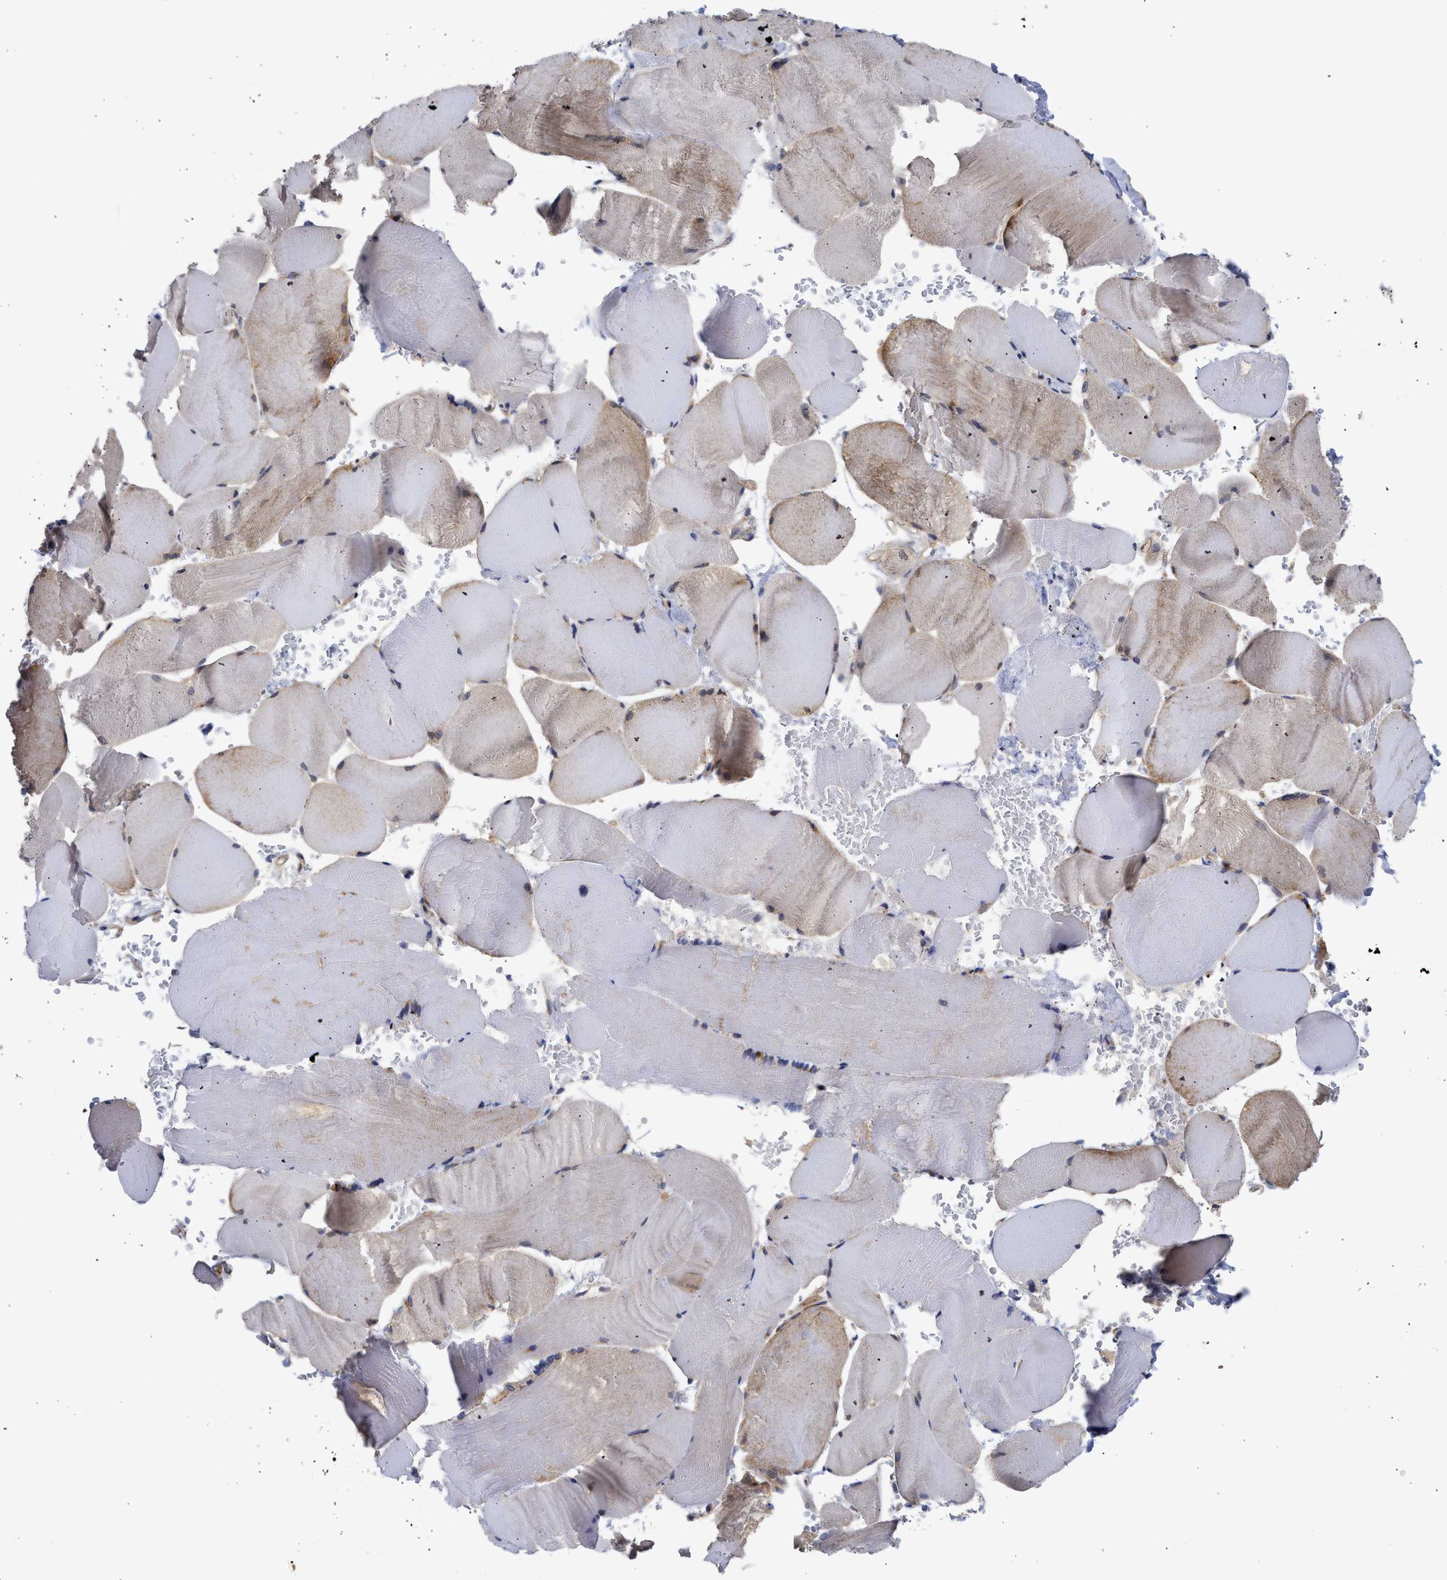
{"staining": {"intensity": "weak", "quantity": "25%-75%", "location": "cytoplasmic/membranous"}, "tissue": "skeletal muscle", "cell_type": "Myocytes", "image_type": "normal", "snomed": [{"axis": "morphology", "description": "Normal tissue, NOS"}, {"axis": "topography", "description": "Skin"}, {"axis": "topography", "description": "Skeletal muscle"}], "caption": "Skeletal muscle stained with IHC shows weak cytoplasmic/membranous staining in approximately 25%-75% of myocytes.", "gene": "THRA", "patient": {"sex": "male", "age": 83}}